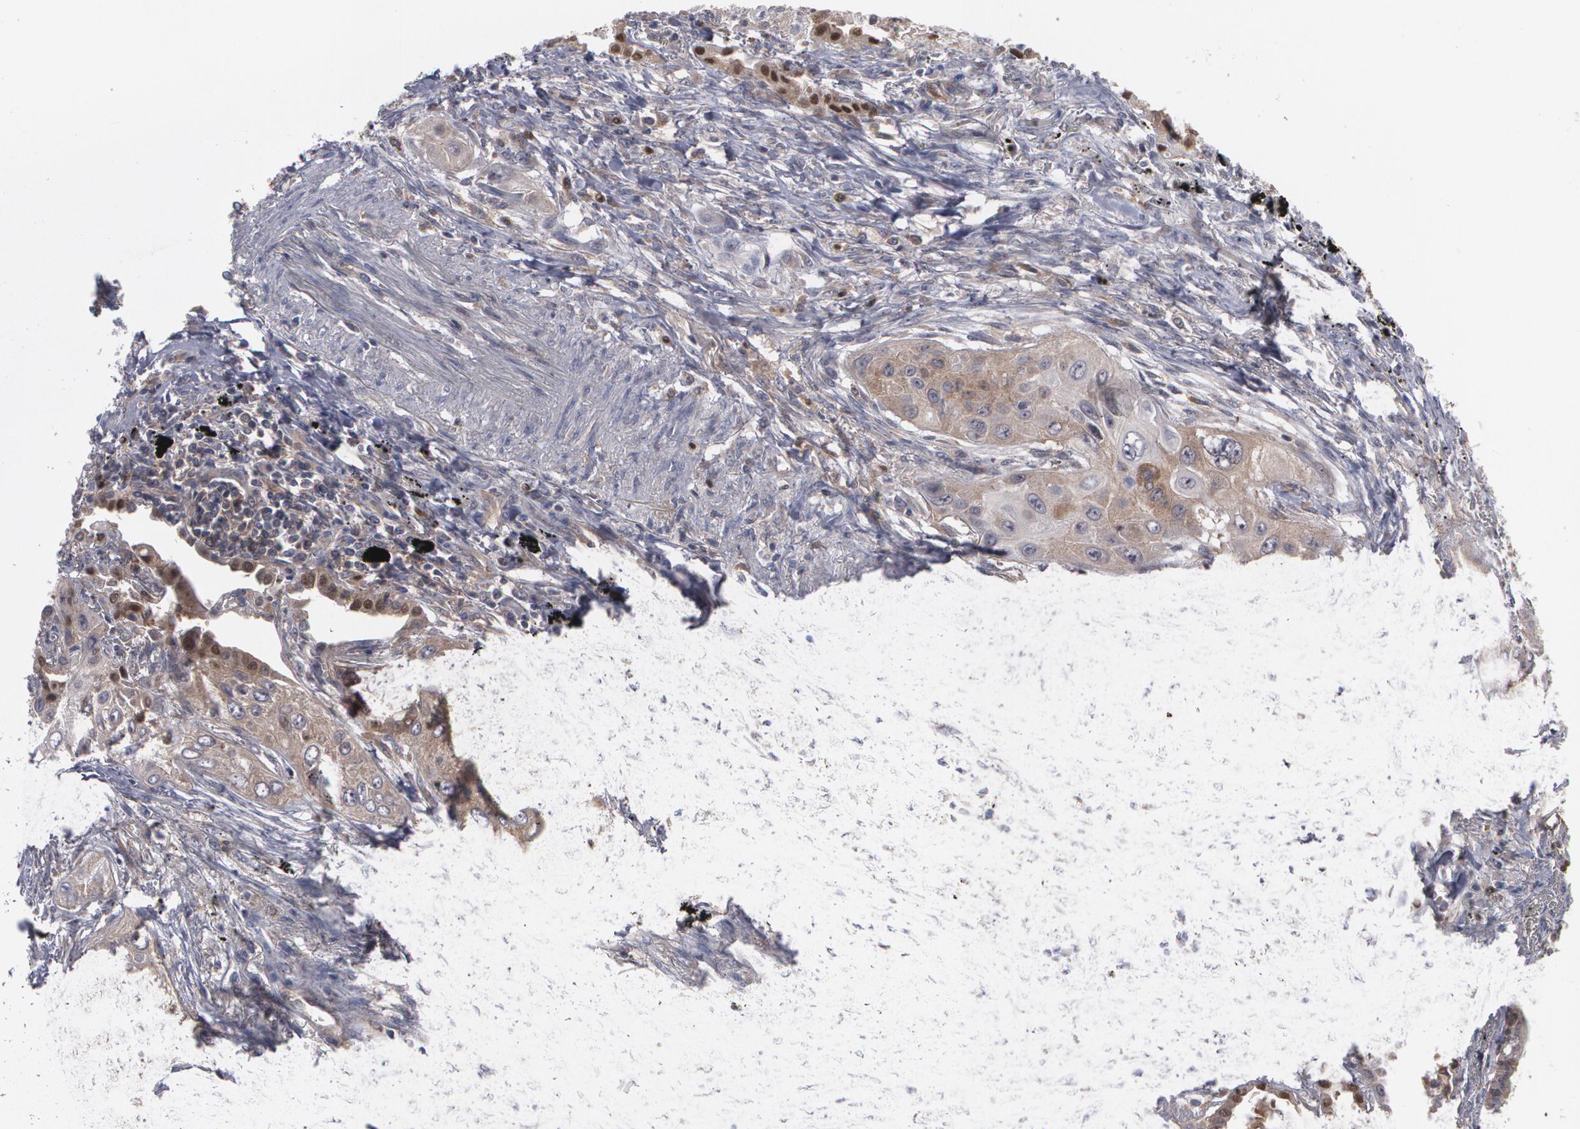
{"staining": {"intensity": "weak", "quantity": "<25%", "location": "cytoplasmic/membranous"}, "tissue": "lung cancer", "cell_type": "Tumor cells", "image_type": "cancer", "snomed": [{"axis": "morphology", "description": "Squamous cell carcinoma, NOS"}, {"axis": "topography", "description": "Lung"}], "caption": "Photomicrograph shows no protein staining in tumor cells of lung squamous cell carcinoma tissue.", "gene": "HTT", "patient": {"sex": "male", "age": 71}}